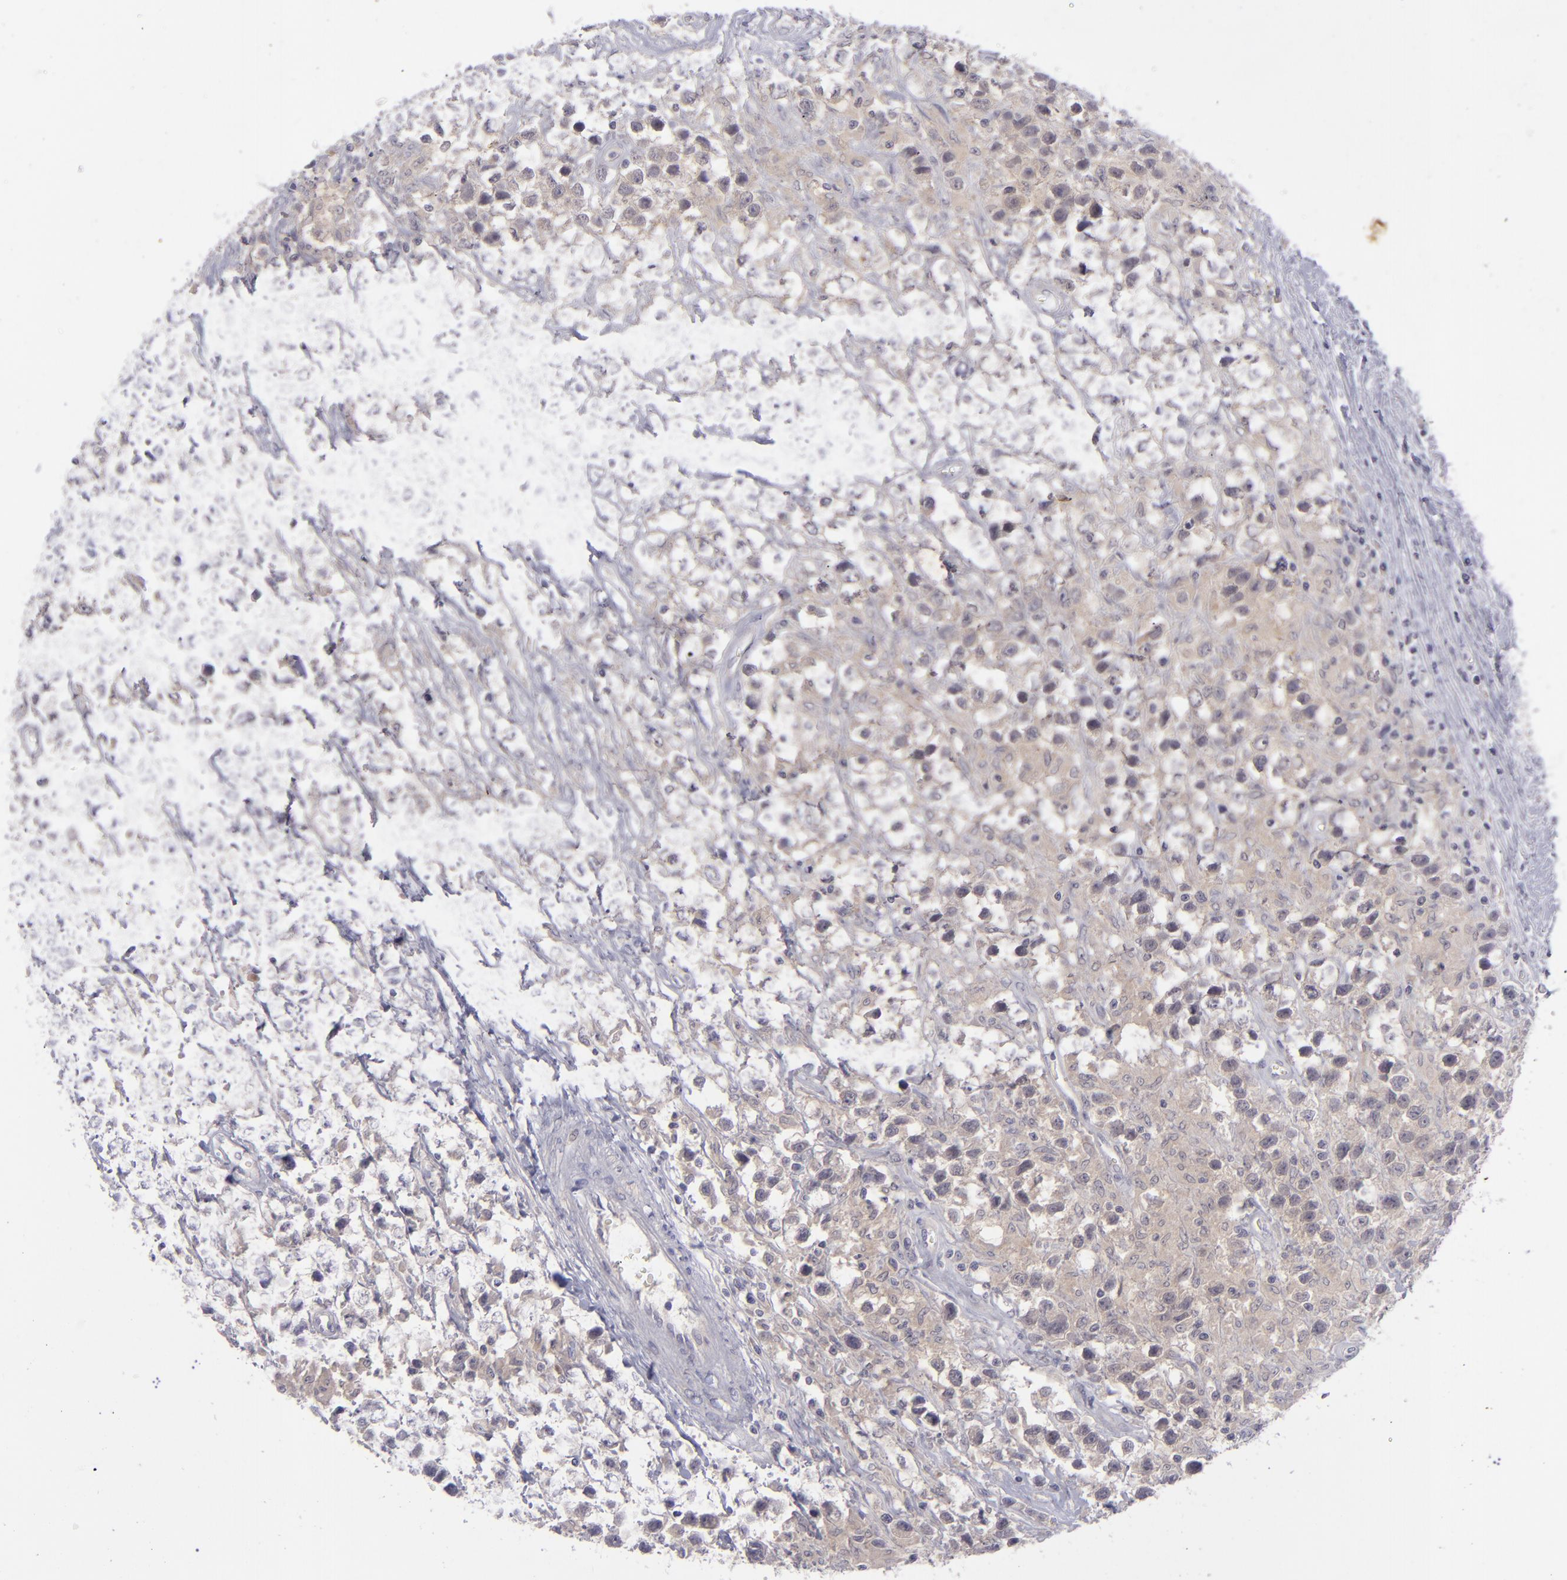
{"staining": {"intensity": "weak", "quantity": "25%-75%", "location": "cytoplasmic/membranous"}, "tissue": "testis cancer", "cell_type": "Tumor cells", "image_type": "cancer", "snomed": [{"axis": "morphology", "description": "Seminoma, NOS"}, {"axis": "topography", "description": "Testis"}], "caption": "Immunohistochemistry (IHC) (DAB (3,3'-diaminobenzidine)) staining of testis seminoma displays weak cytoplasmic/membranous protein expression in approximately 25%-75% of tumor cells.", "gene": "EVPL", "patient": {"sex": "male", "age": 43}}